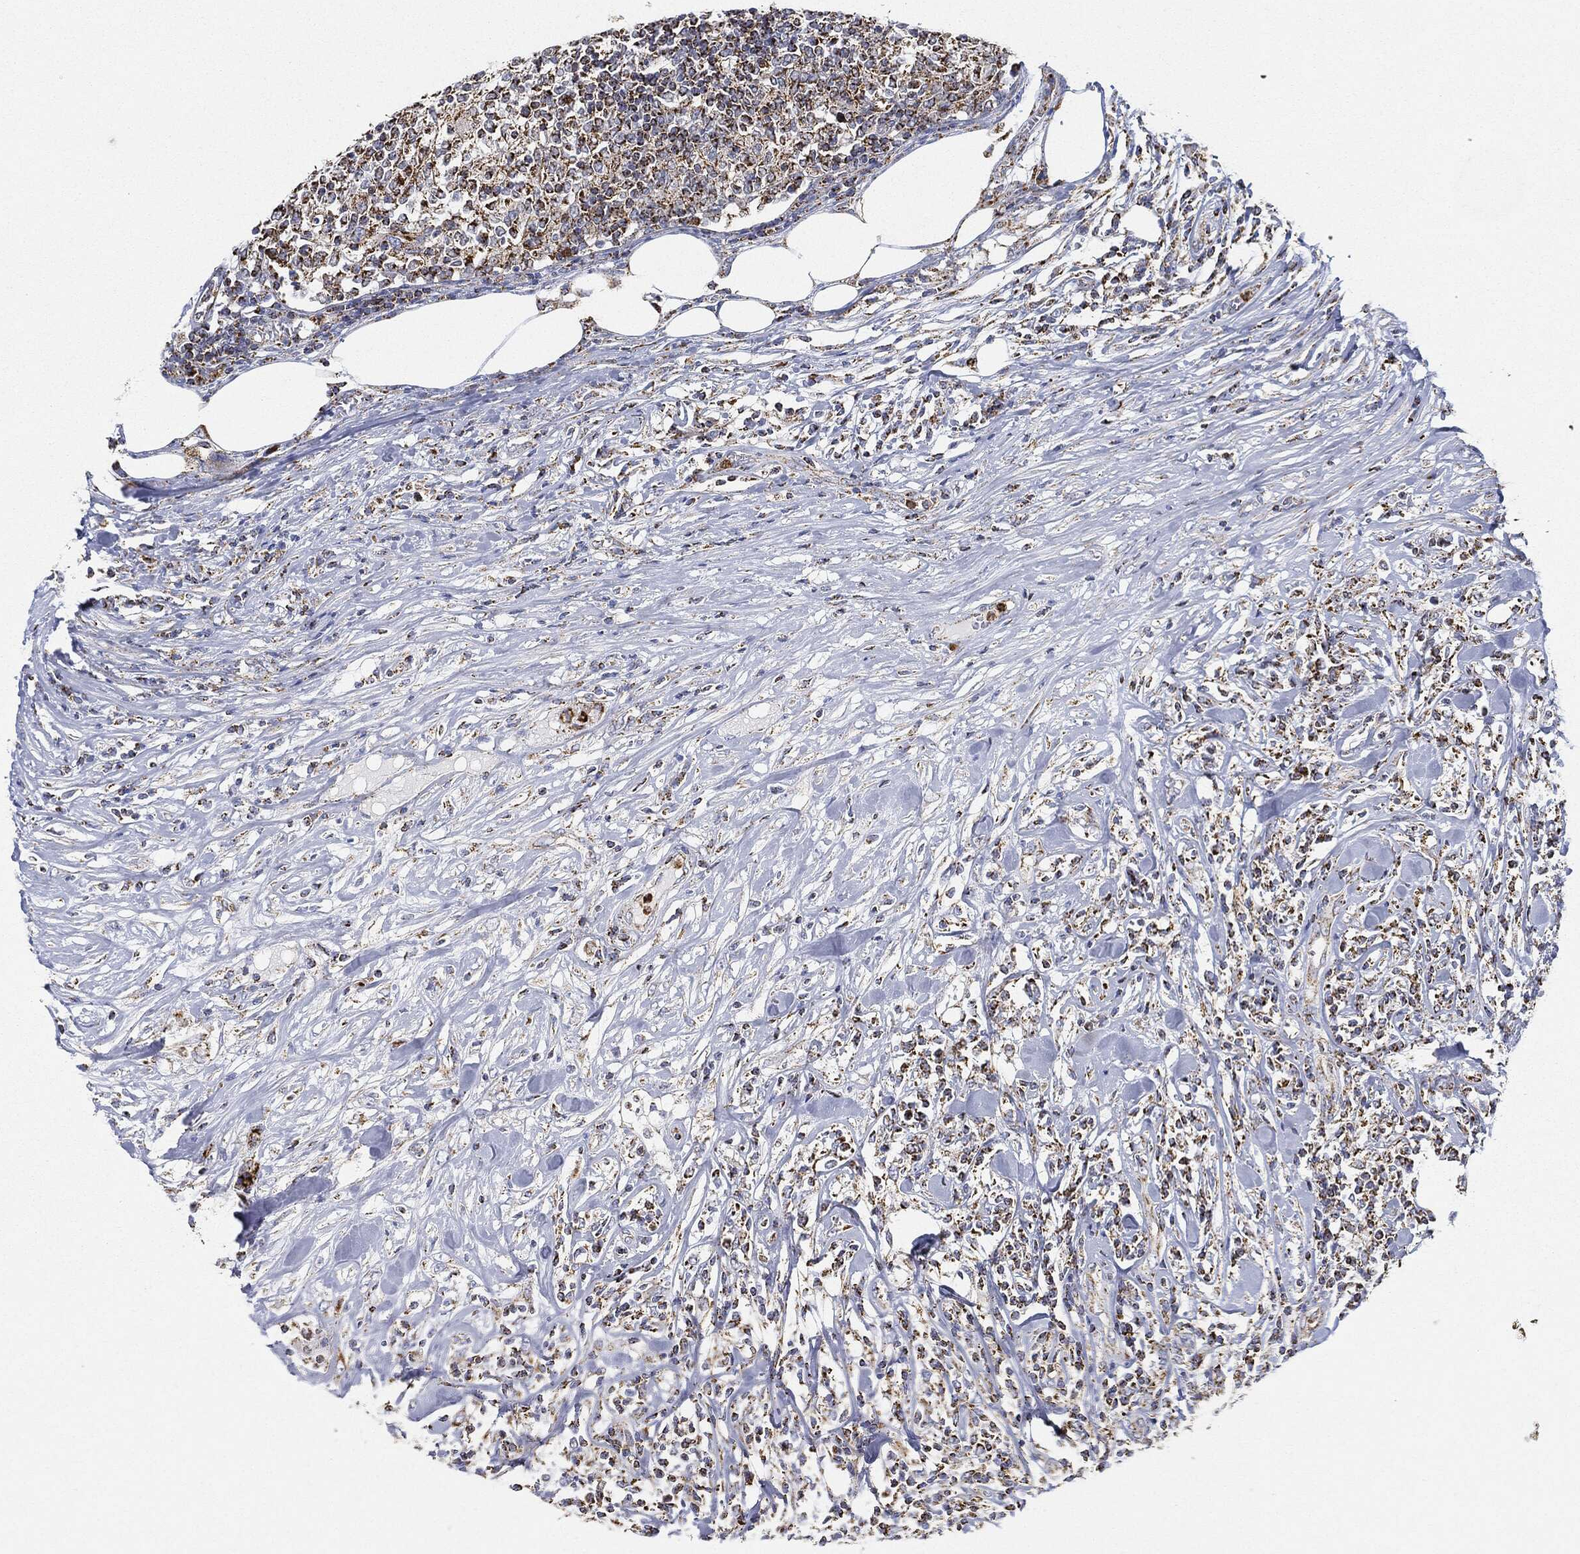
{"staining": {"intensity": "strong", "quantity": ">75%", "location": "cytoplasmic/membranous"}, "tissue": "lymphoma", "cell_type": "Tumor cells", "image_type": "cancer", "snomed": [{"axis": "morphology", "description": "Malignant lymphoma, non-Hodgkin's type, High grade"}, {"axis": "topography", "description": "Lymph node"}], "caption": "This photomicrograph shows lymphoma stained with immunohistochemistry to label a protein in brown. The cytoplasmic/membranous of tumor cells show strong positivity for the protein. Nuclei are counter-stained blue.", "gene": "CAPN15", "patient": {"sex": "female", "age": 84}}